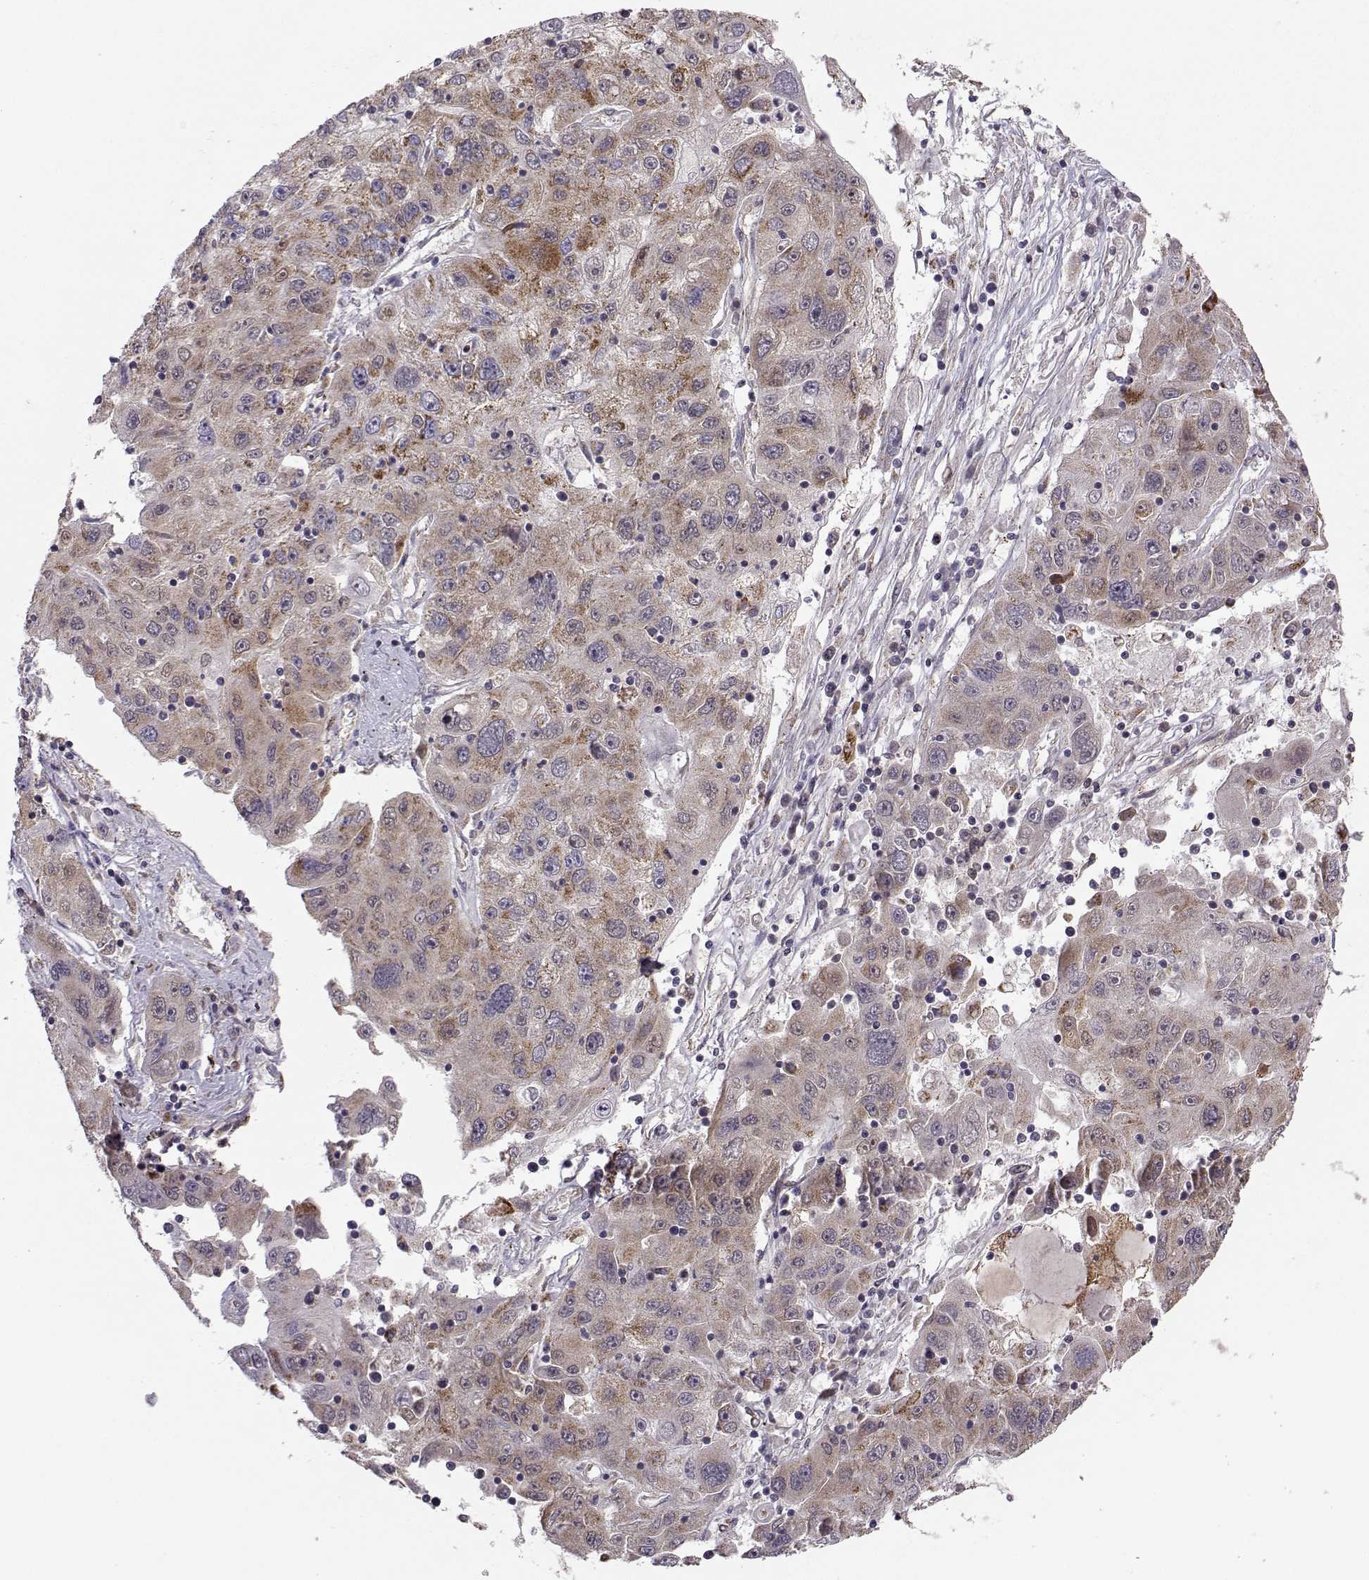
{"staining": {"intensity": "moderate", "quantity": "25%-75%", "location": "cytoplasmic/membranous"}, "tissue": "stomach cancer", "cell_type": "Tumor cells", "image_type": "cancer", "snomed": [{"axis": "morphology", "description": "Adenocarcinoma, NOS"}, {"axis": "topography", "description": "Stomach"}], "caption": "High-power microscopy captured an immunohistochemistry (IHC) micrograph of stomach cancer (adenocarcinoma), revealing moderate cytoplasmic/membranous staining in approximately 25%-75% of tumor cells.", "gene": "NECAB3", "patient": {"sex": "male", "age": 56}}